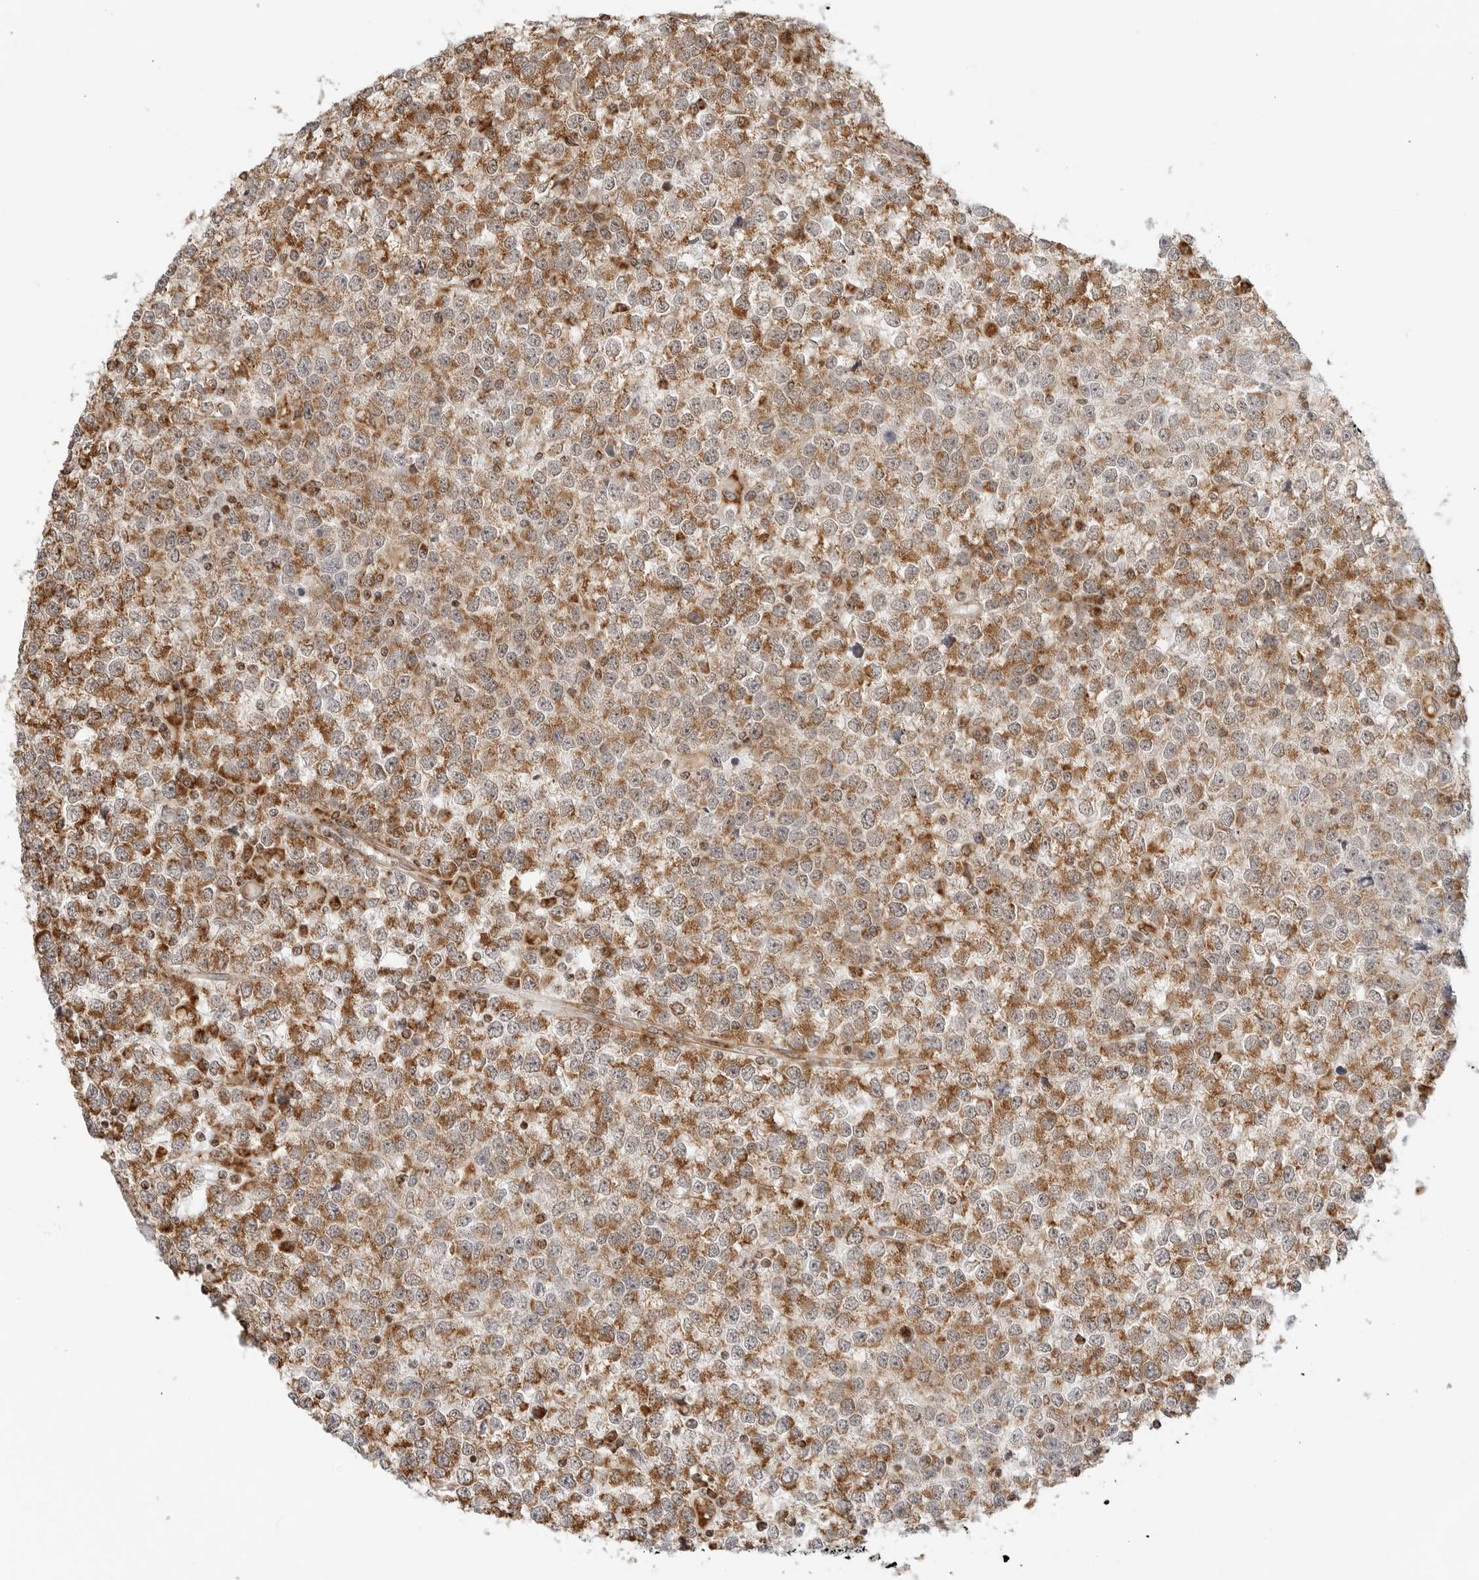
{"staining": {"intensity": "moderate", "quantity": ">75%", "location": "cytoplasmic/membranous"}, "tissue": "testis cancer", "cell_type": "Tumor cells", "image_type": "cancer", "snomed": [{"axis": "morphology", "description": "Seminoma, NOS"}, {"axis": "topography", "description": "Testis"}], "caption": "DAB immunohistochemical staining of testis cancer shows moderate cytoplasmic/membranous protein expression in approximately >75% of tumor cells. The staining was performed using DAB, with brown indicating positive protein expression. Nuclei are stained blue with hematoxylin.", "gene": "POLR3GL", "patient": {"sex": "male", "age": 65}}